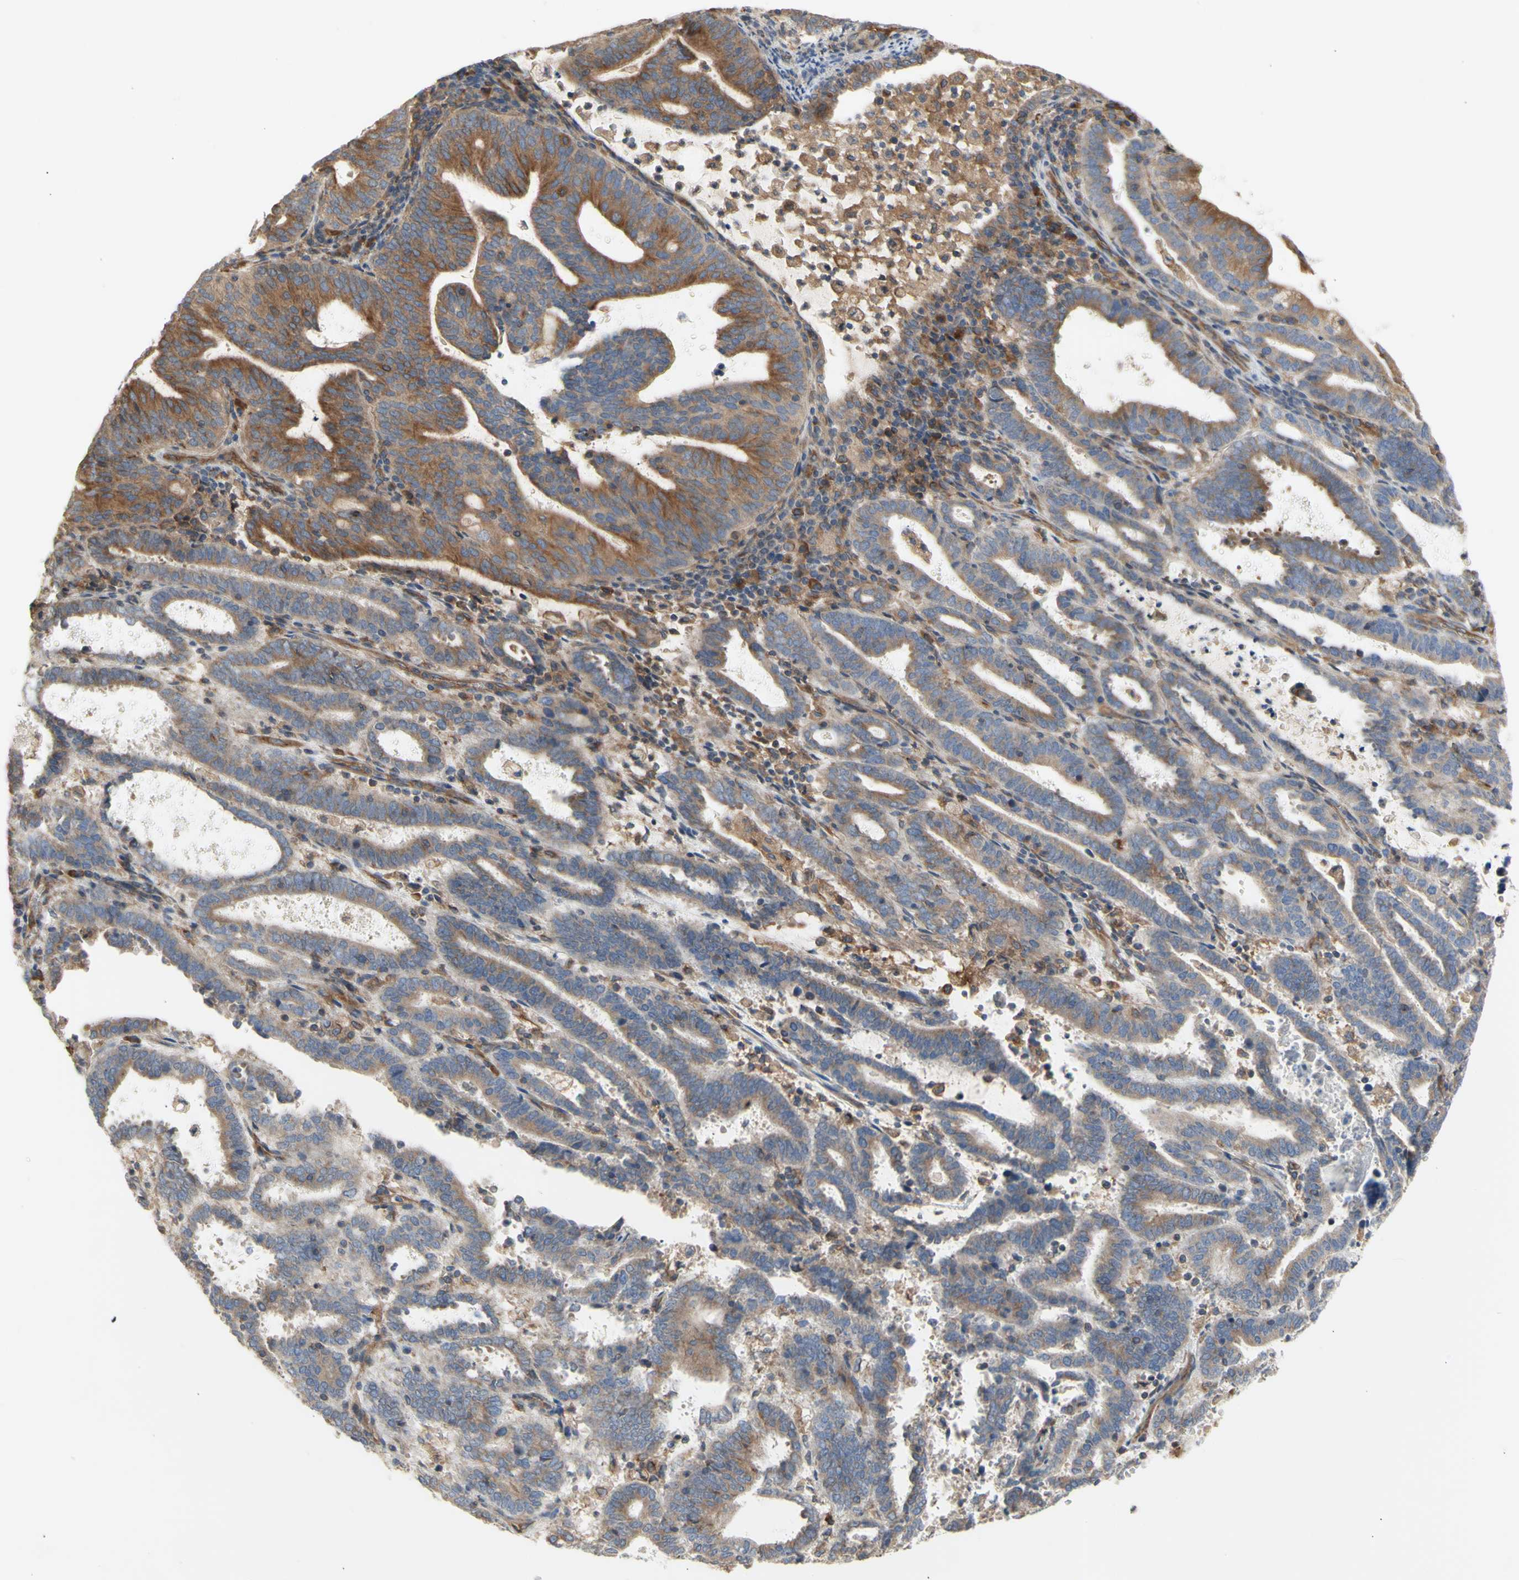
{"staining": {"intensity": "moderate", "quantity": "<25%", "location": "cytoplasmic/membranous"}, "tissue": "endometrial cancer", "cell_type": "Tumor cells", "image_type": "cancer", "snomed": [{"axis": "morphology", "description": "Adenocarcinoma, NOS"}, {"axis": "topography", "description": "Uterus"}], "caption": "Immunohistochemical staining of endometrial adenocarcinoma demonstrates moderate cytoplasmic/membranous protein expression in approximately <25% of tumor cells.", "gene": "KLC1", "patient": {"sex": "female", "age": 83}}